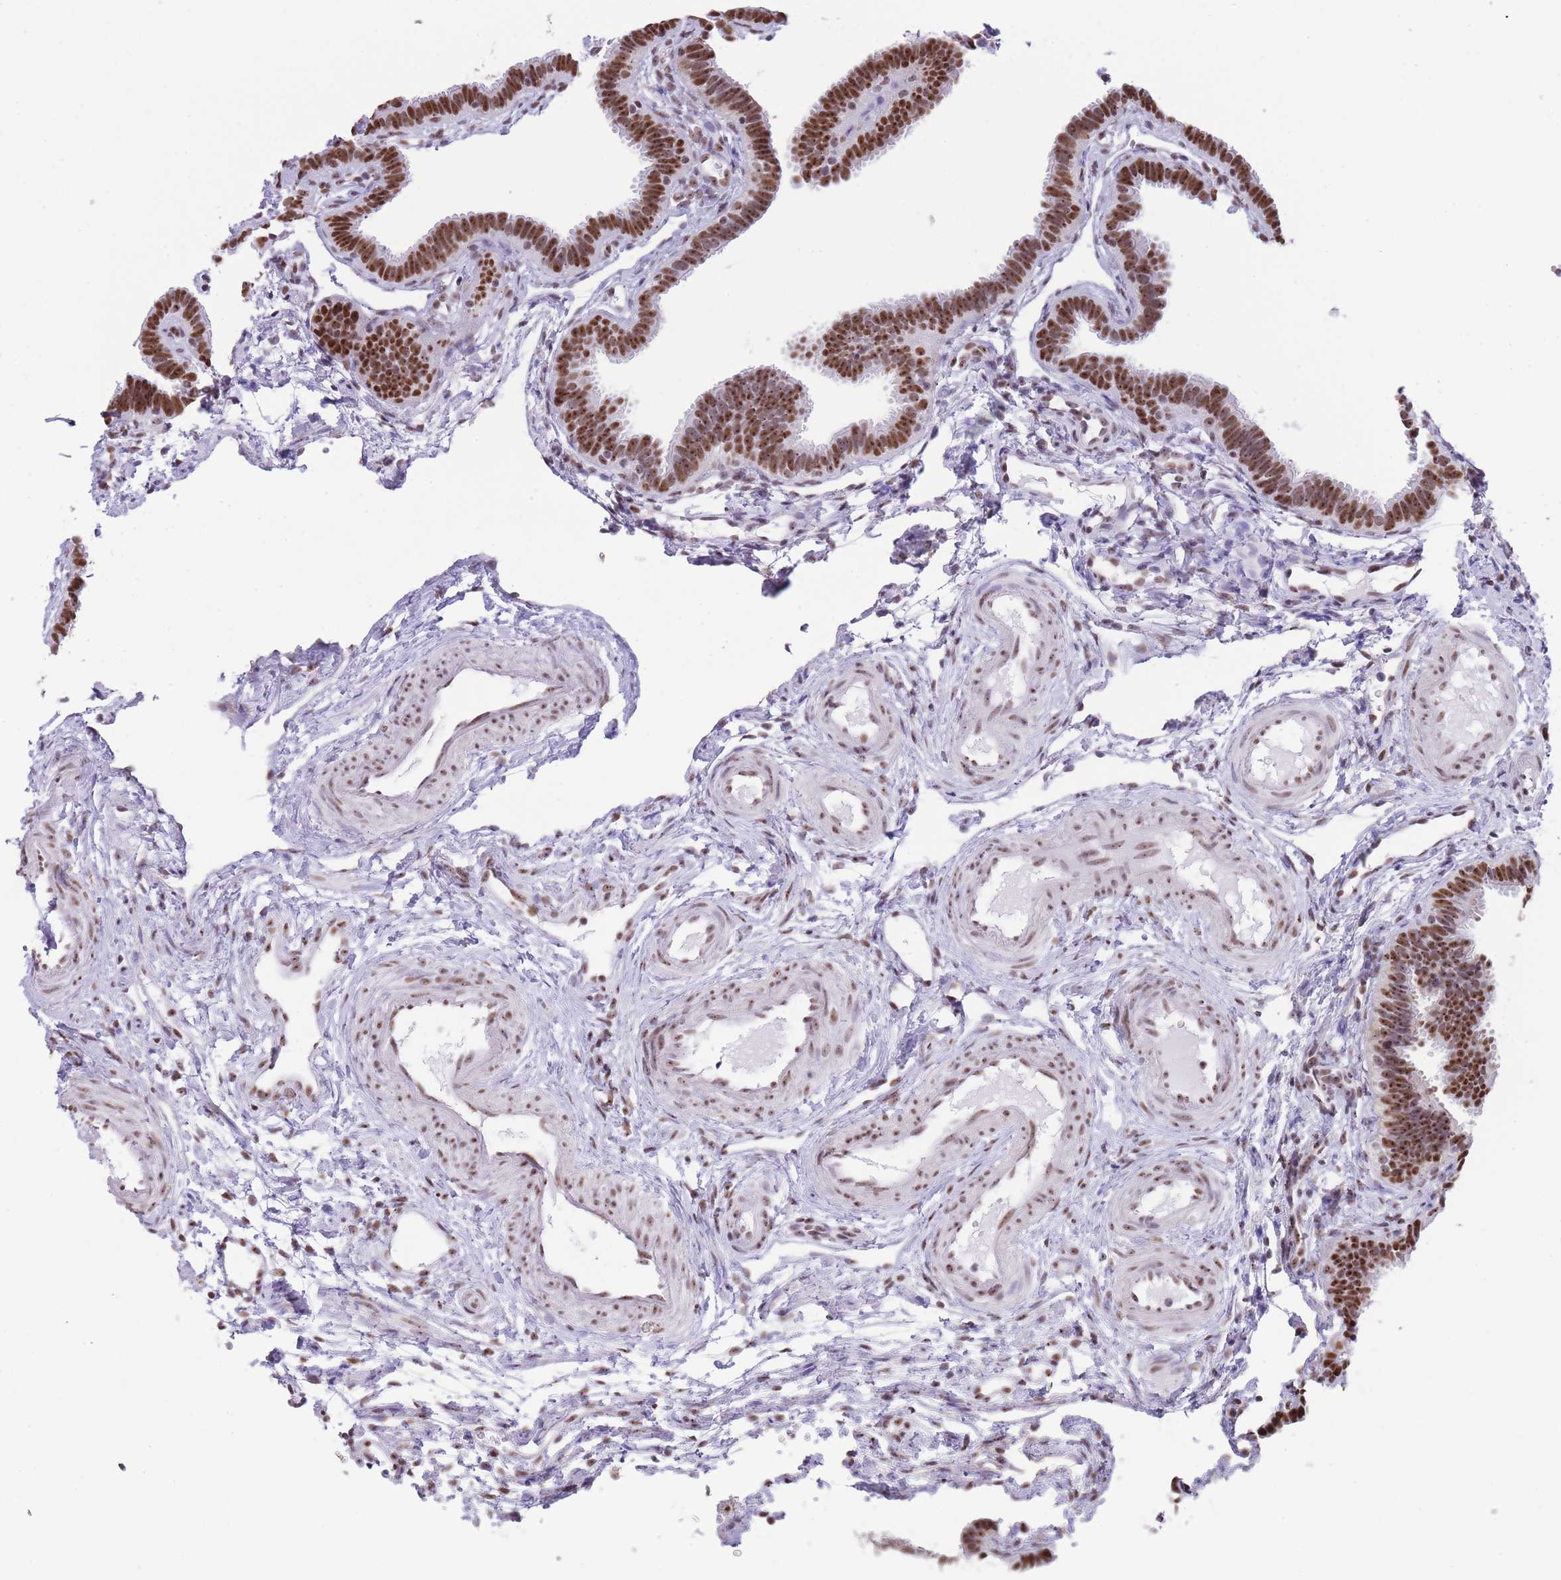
{"staining": {"intensity": "strong", "quantity": ">75%", "location": "nuclear"}, "tissue": "fallopian tube", "cell_type": "Glandular cells", "image_type": "normal", "snomed": [{"axis": "morphology", "description": "Normal tissue, NOS"}, {"axis": "topography", "description": "Fallopian tube"}], "caption": "Brown immunohistochemical staining in unremarkable human fallopian tube shows strong nuclear expression in approximately >75% of glandular cells.", "gene": "EVC2", "patient": {"sex": "female", "age": 37}}